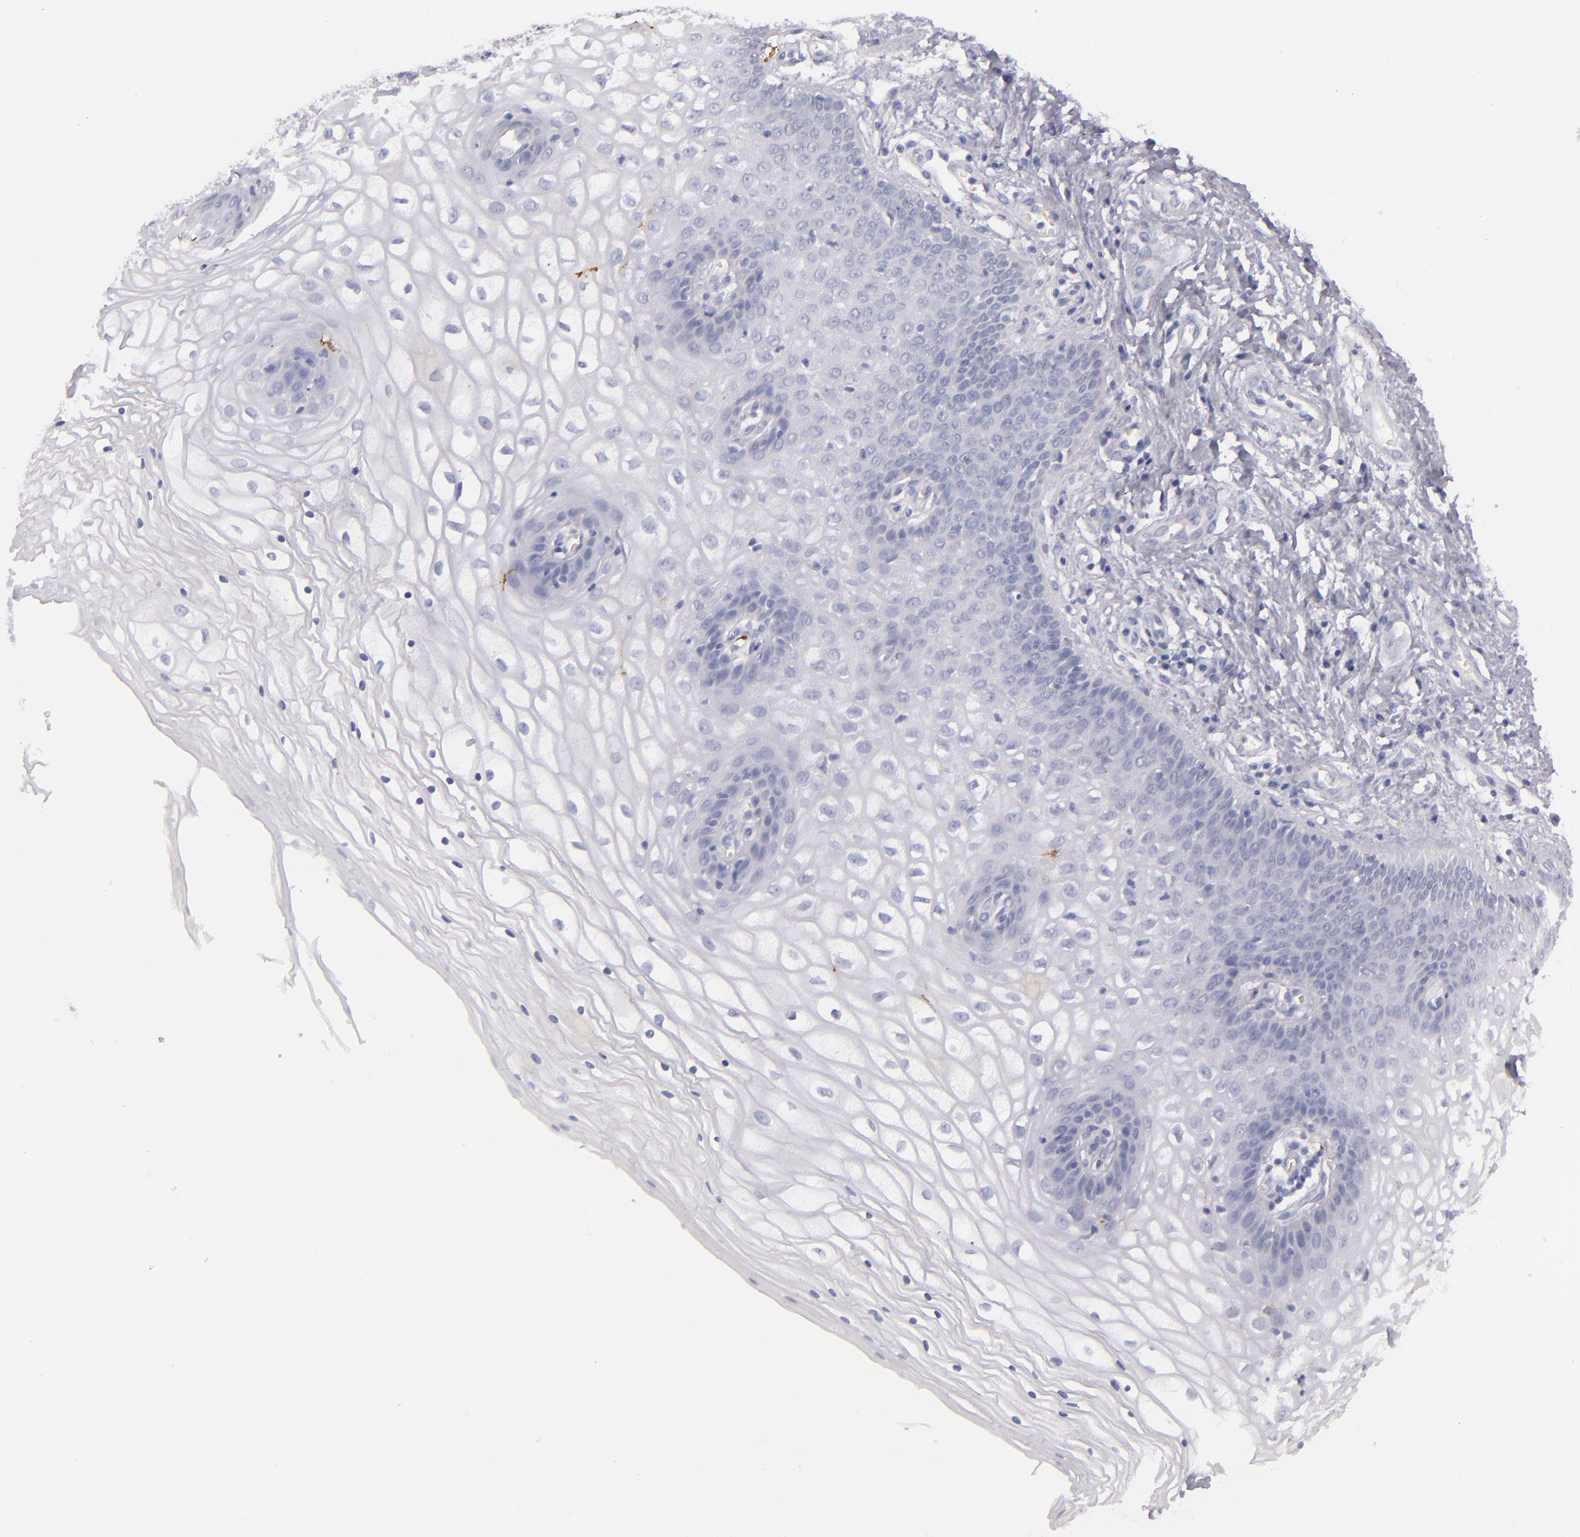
{"staining": {"intensity": "negative", "quantity": "none", "location": "none"}, "tissue": "vagina", "cell_type": "Squamous epithelial cells", "image_type": "normal", "snomed": [{"axis": "morphology", "description": "Normal tissue, NOS"}, {"axis": "topography", "description": "Vagina"}], "caption": "IHC image of benign human vagina stained for a protein (brown), which reveals no positivity in squamous epithelial cells.", "gene": "CD207", "patient": {"sex": "female", "age": 34}}